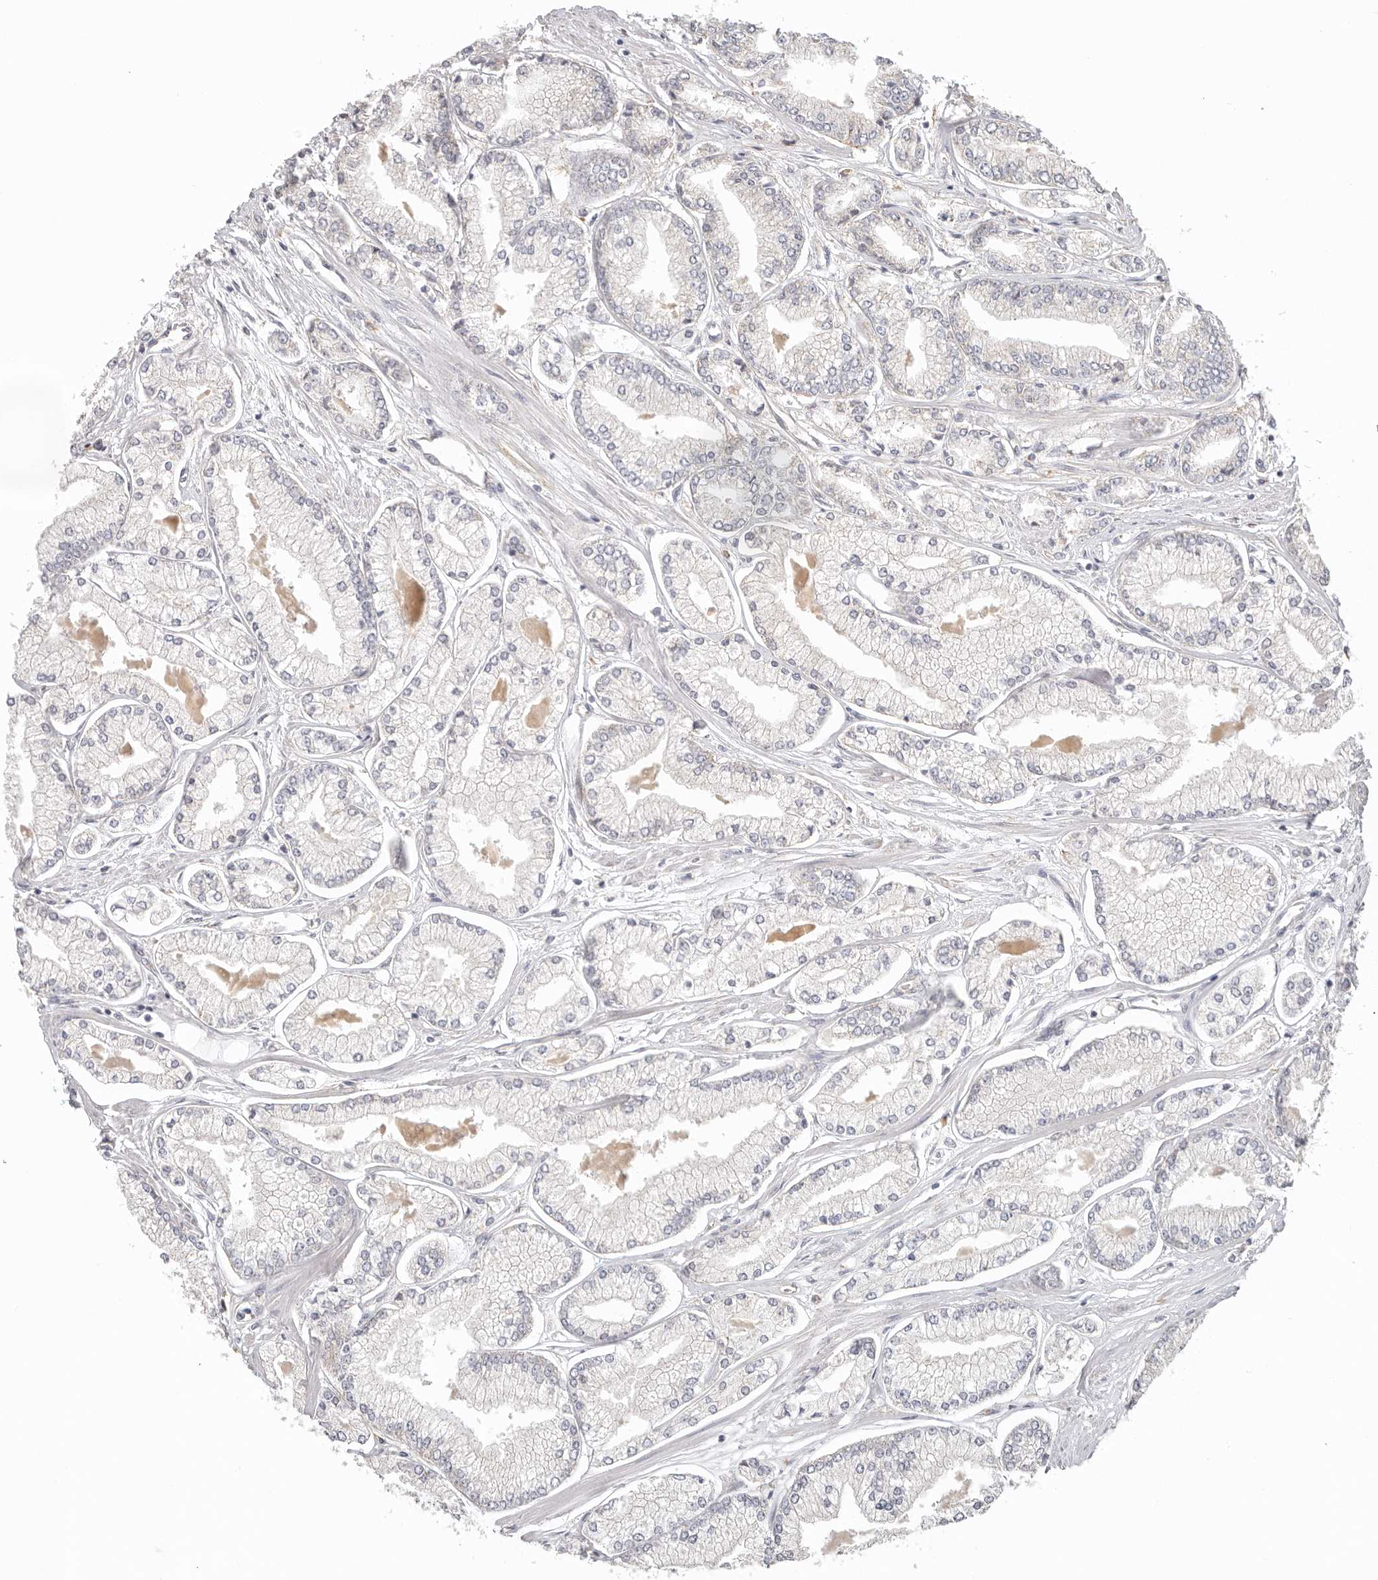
{"staining": {"intensity": "negative", "quantity": "none", "location": "none"}, "tissue": "prostate cancer", "cell_type": "Tumor cells", "image_type": "cancer", "snomed": [{"axis": "morphology", "description": "Adenocarcinoma, Low grade"}, {"axis": "topography", "description": "Prostate"}], "caption": "Tumor cells show no significant protein staining in low-grade adenocarcinoma (prostate). (DAB (3,3'-diaminobenzidine) immunohistochemistry with hematoxylin counter stain).", "gene": "AFDN", "patient": {"sex": "male", "age": 52}}